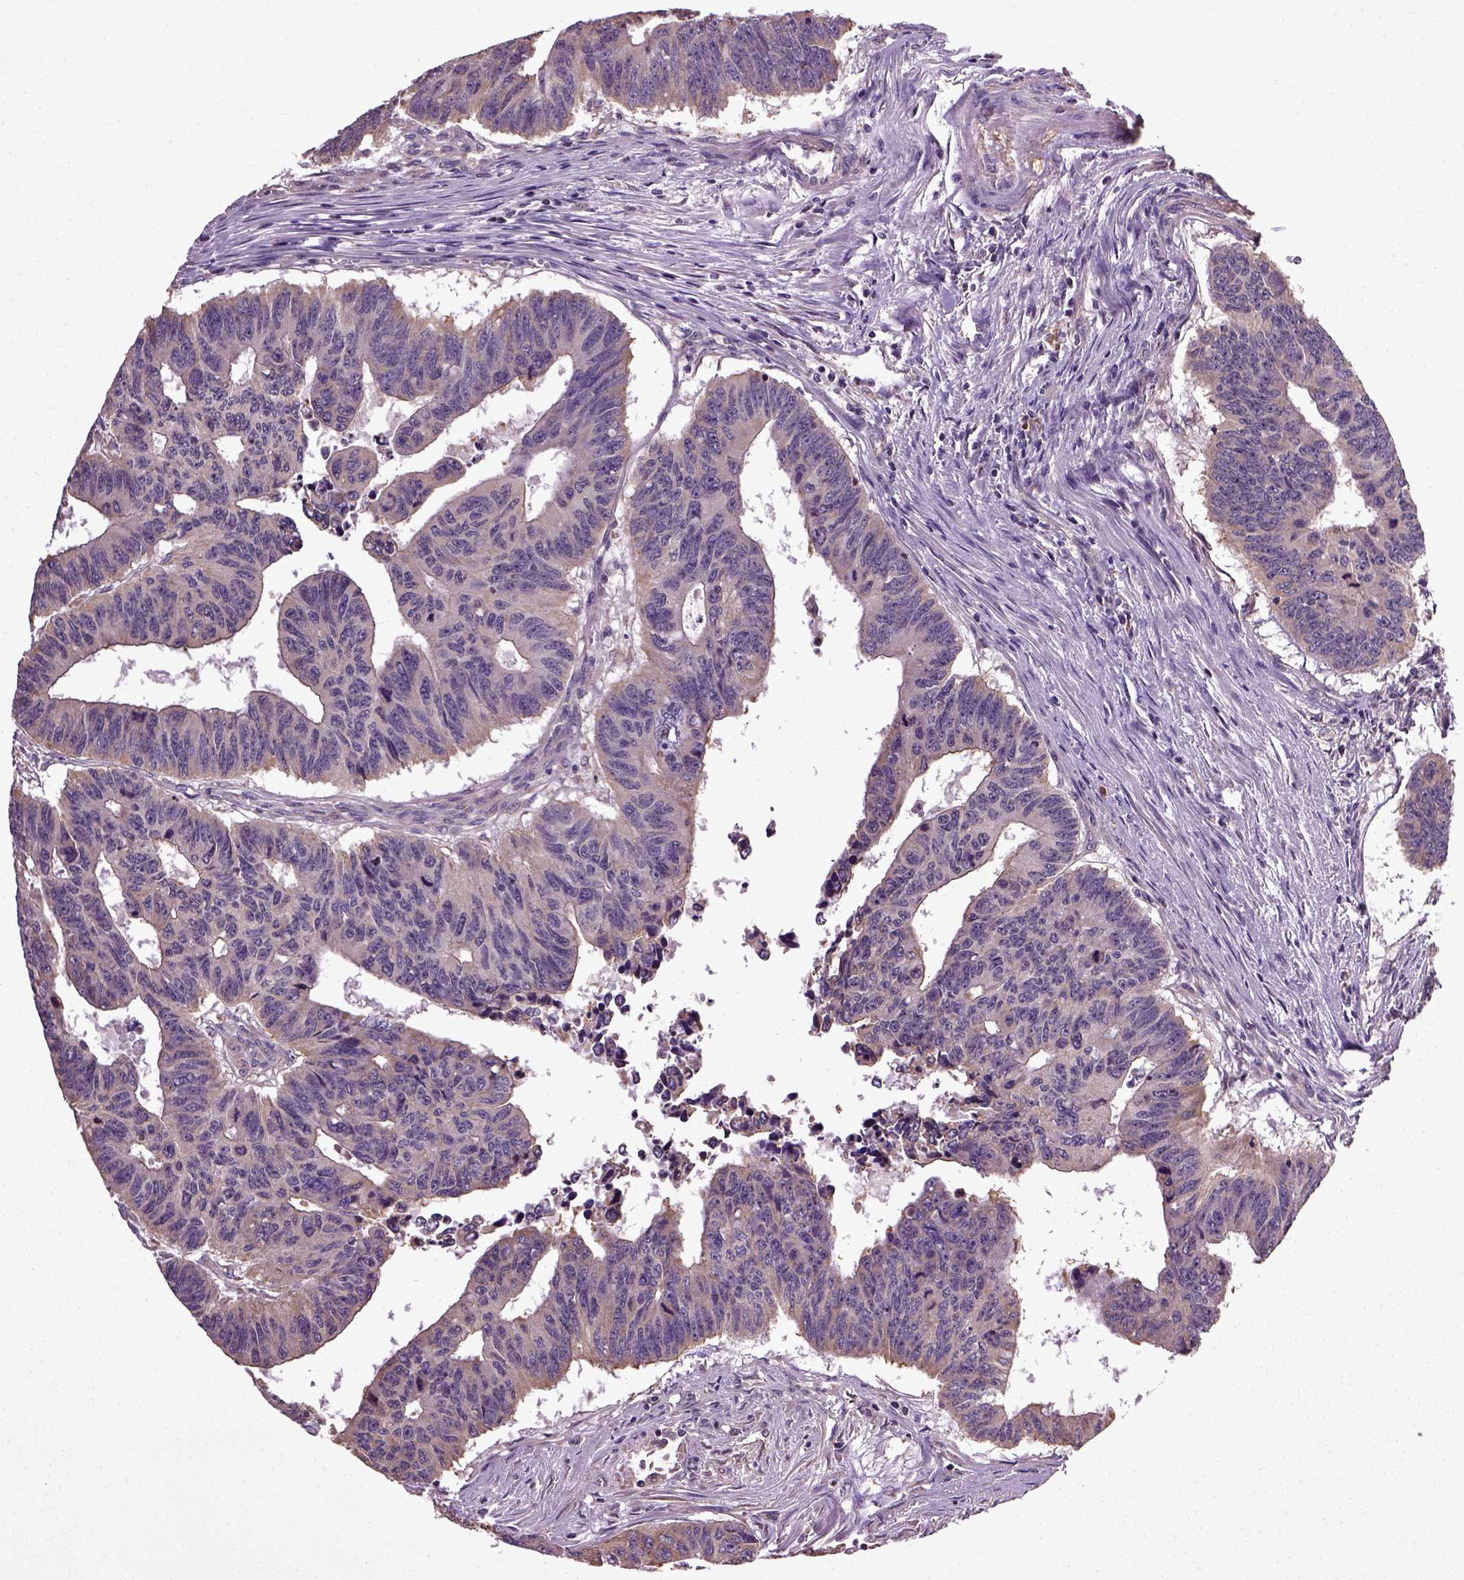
{"staining": {"intensity": "negative", "quantity": "none", "location": "none"}, "tissue": "colorectal cancer", "cell_type": "Tumor cells", "image_type": "cancer", "snomed": [{"axis": "morphology", "description": "Adenocarcinoma, NOS"}, {"axis": "topography", "description": "Rectum"}], "caption": "Tumor cells are negative for brown protein staining in adenocarcinoma (colorectal). Nuclei are stained in blue.", "gene": "TPRG1", "patient": {"sex": "female", "age": 85}}